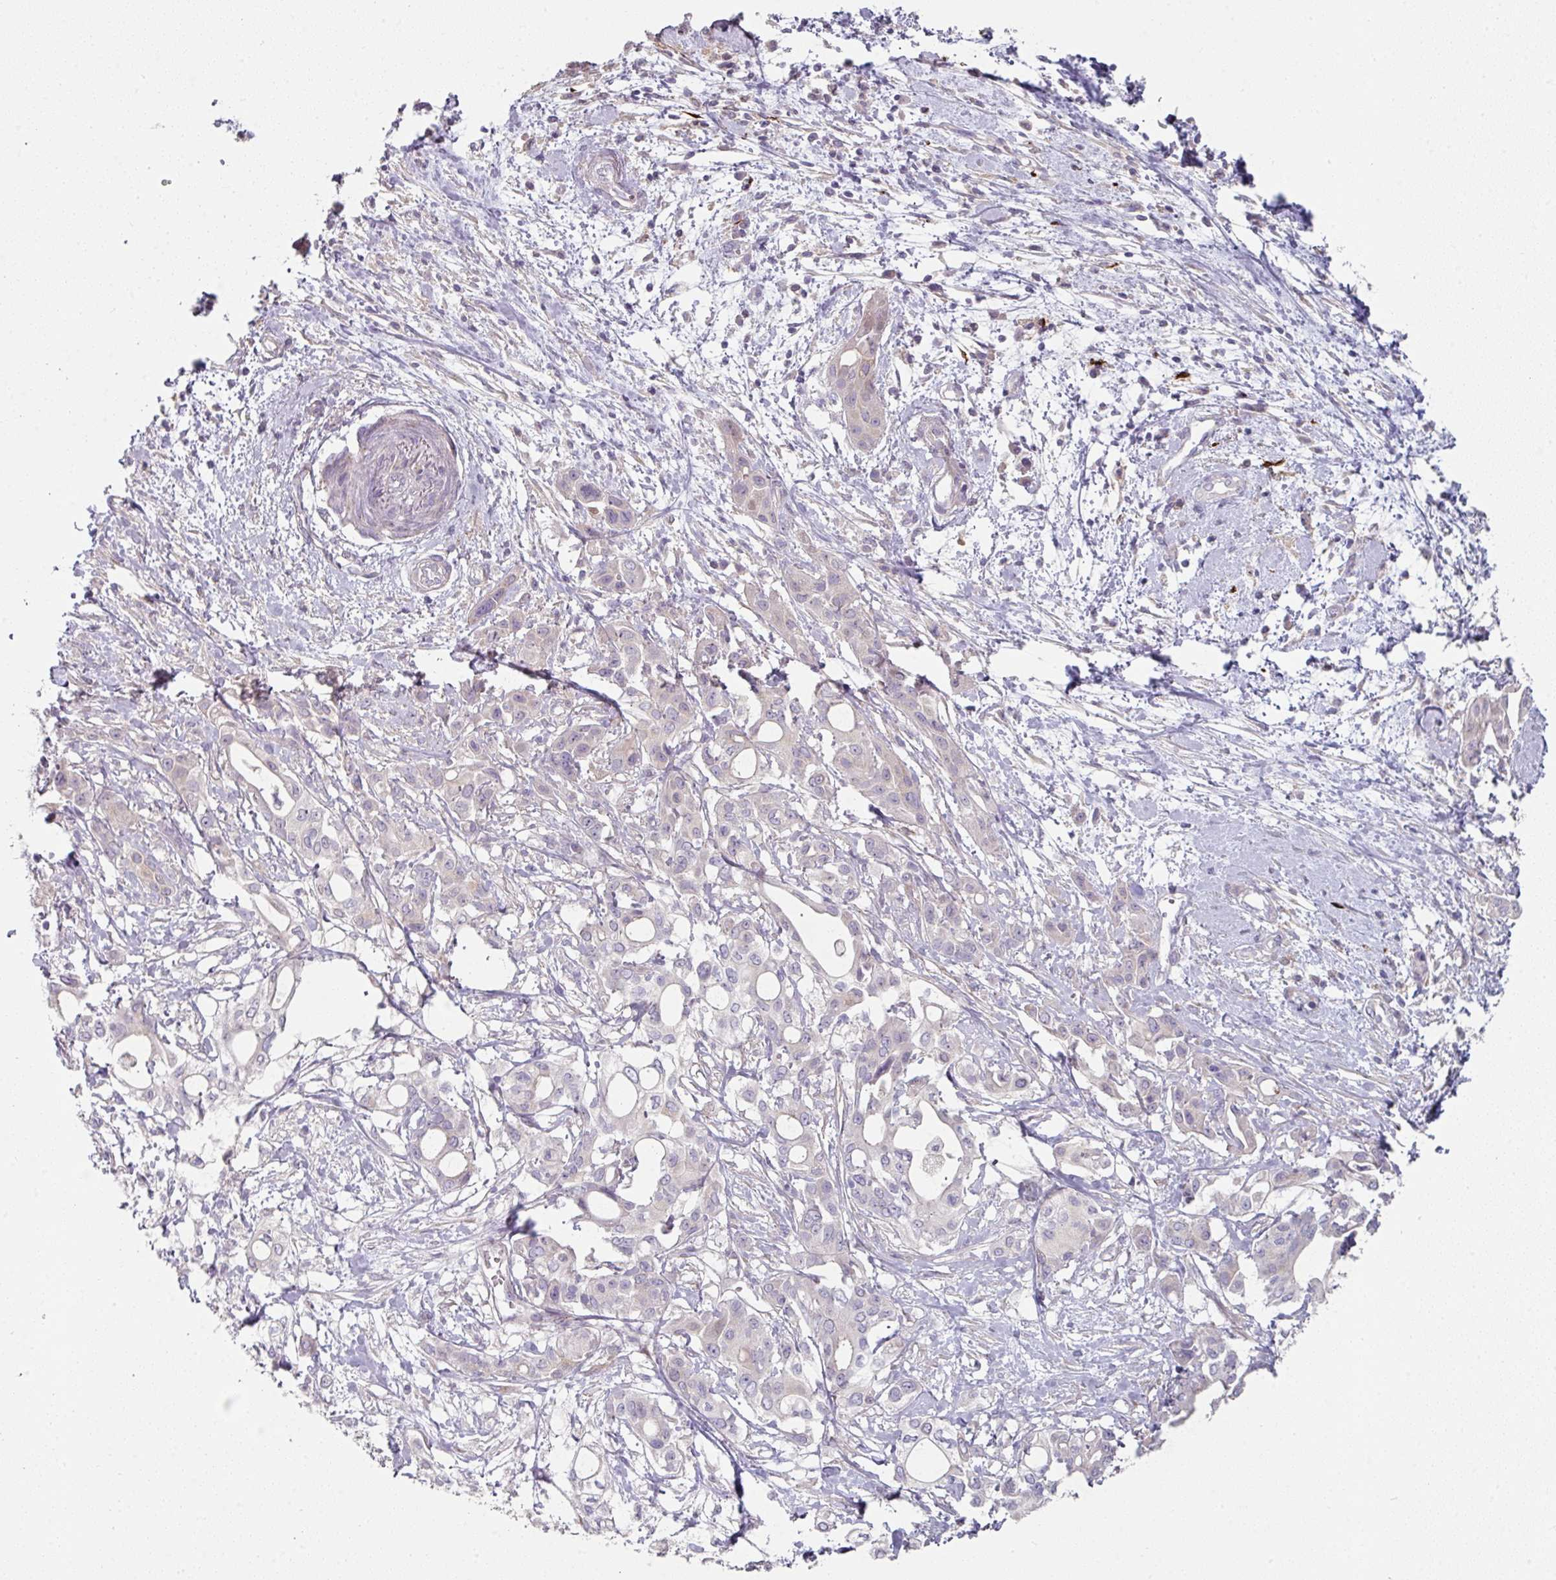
{"staining": {"intensity": "negative", "quantity": "none", "location": "none"}, "tissue": "pancreatic cancer", "cell_type": "Tumor cells", "image_type": "cancer", "snomed": [{"axis": "morphology", "description": "Adenocarcinoma, NOS"}, {"axis": "topography", "description": "Pancreas"}], "caption": "The image reveals no significant expression in tumor cells of pancreatic cancer. (DAB (3,3'-diaminobenzidine) immunohistochemistry (IHC) with hematoxylin counter stain).", "gene": "WSB2", "patient": {"sex": "female", "age": 68}}